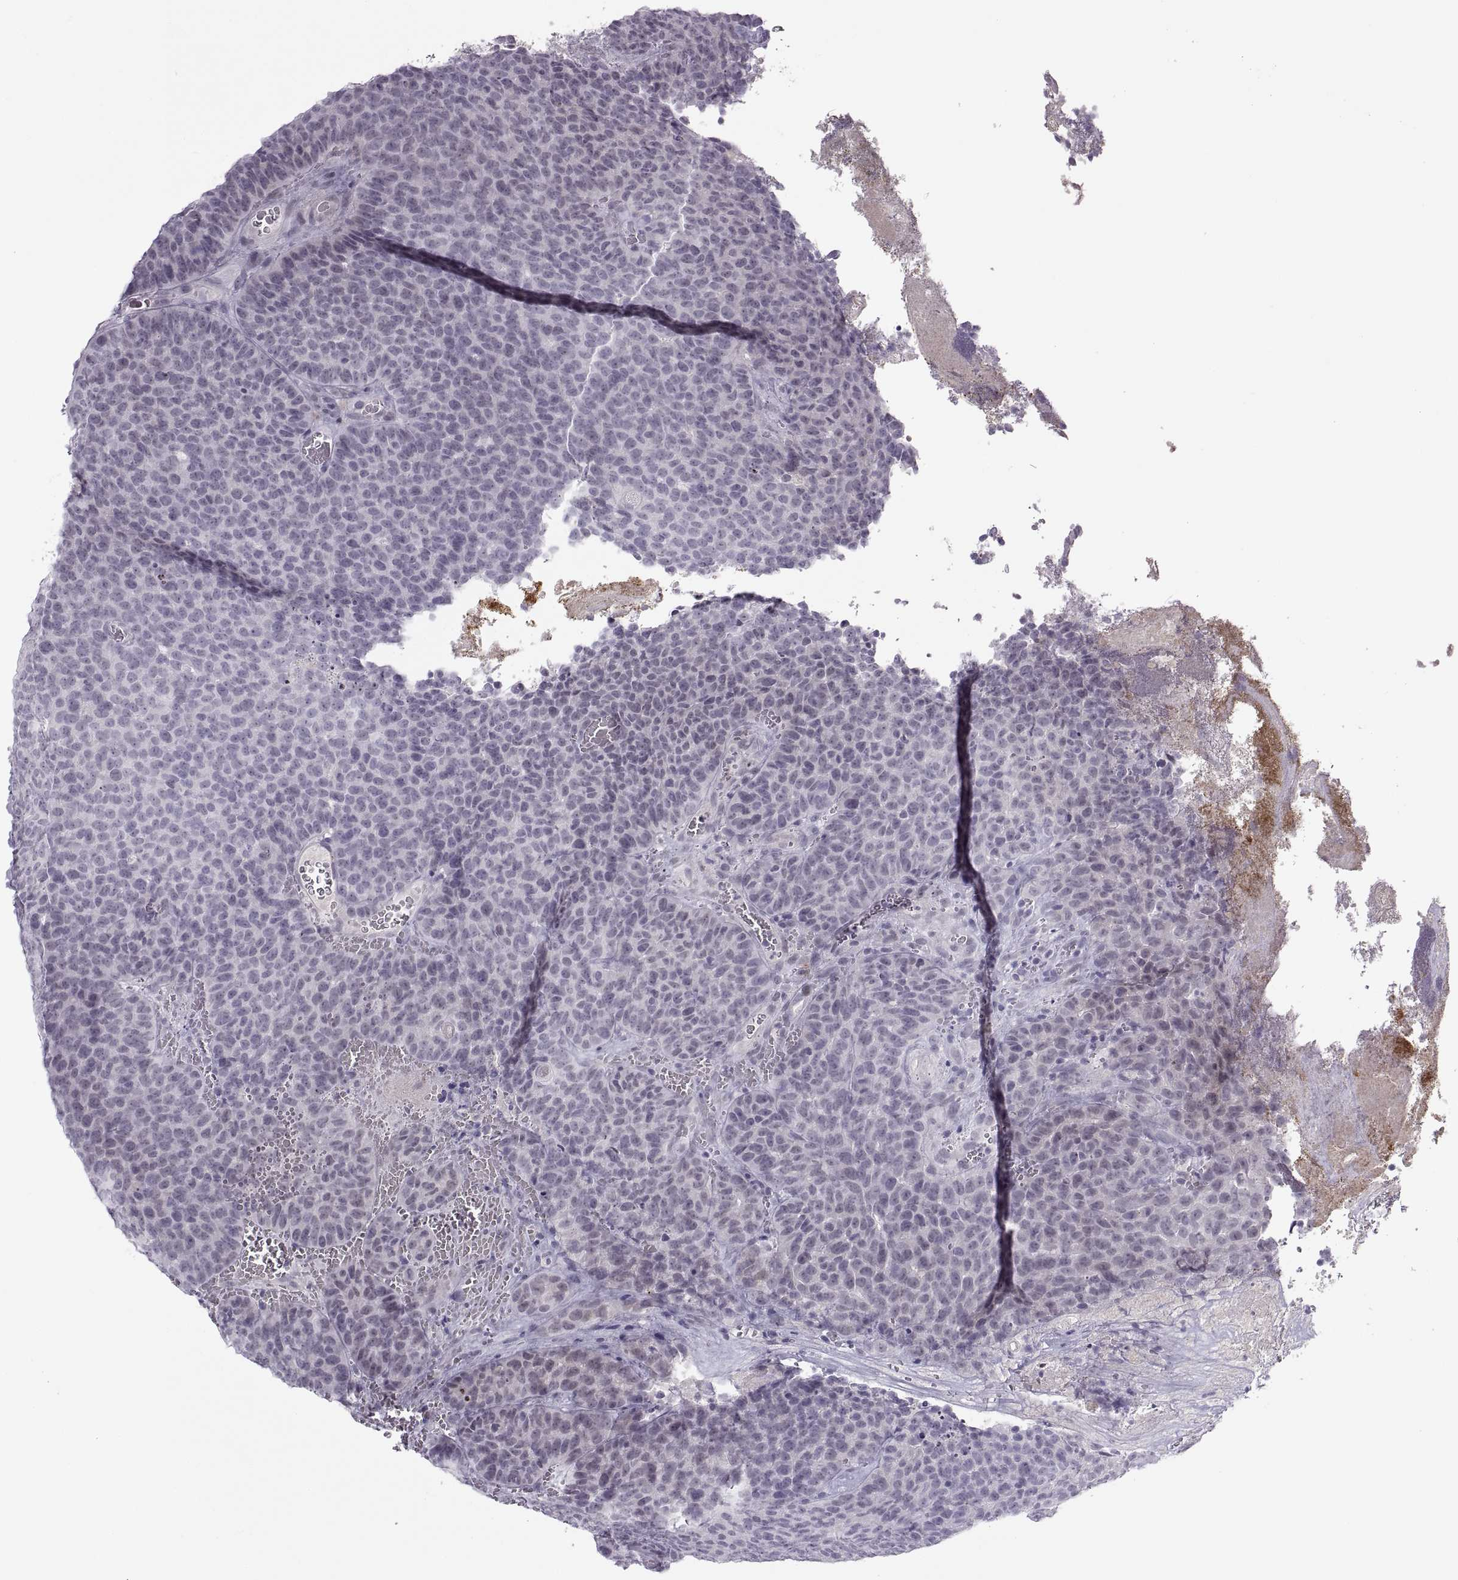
{"staining": {"intensity": "negative", "quantity": "none", "location": "none"}, "tissue": "urothelial cancer", "cell_type": "Tumor cells", "image_type": "cancer", "snomed": [{"axis": "morphology", "description": "Urothelial carcinoma, Low grade"}, {"axis": "topography", "description": "Urinary bladder"}], "caption": "The photomicrograph displays no staining of tumor cells in urothelial cancer.", "gene": "CHCT1", "patient": {"sex": "female", "age": 62}}